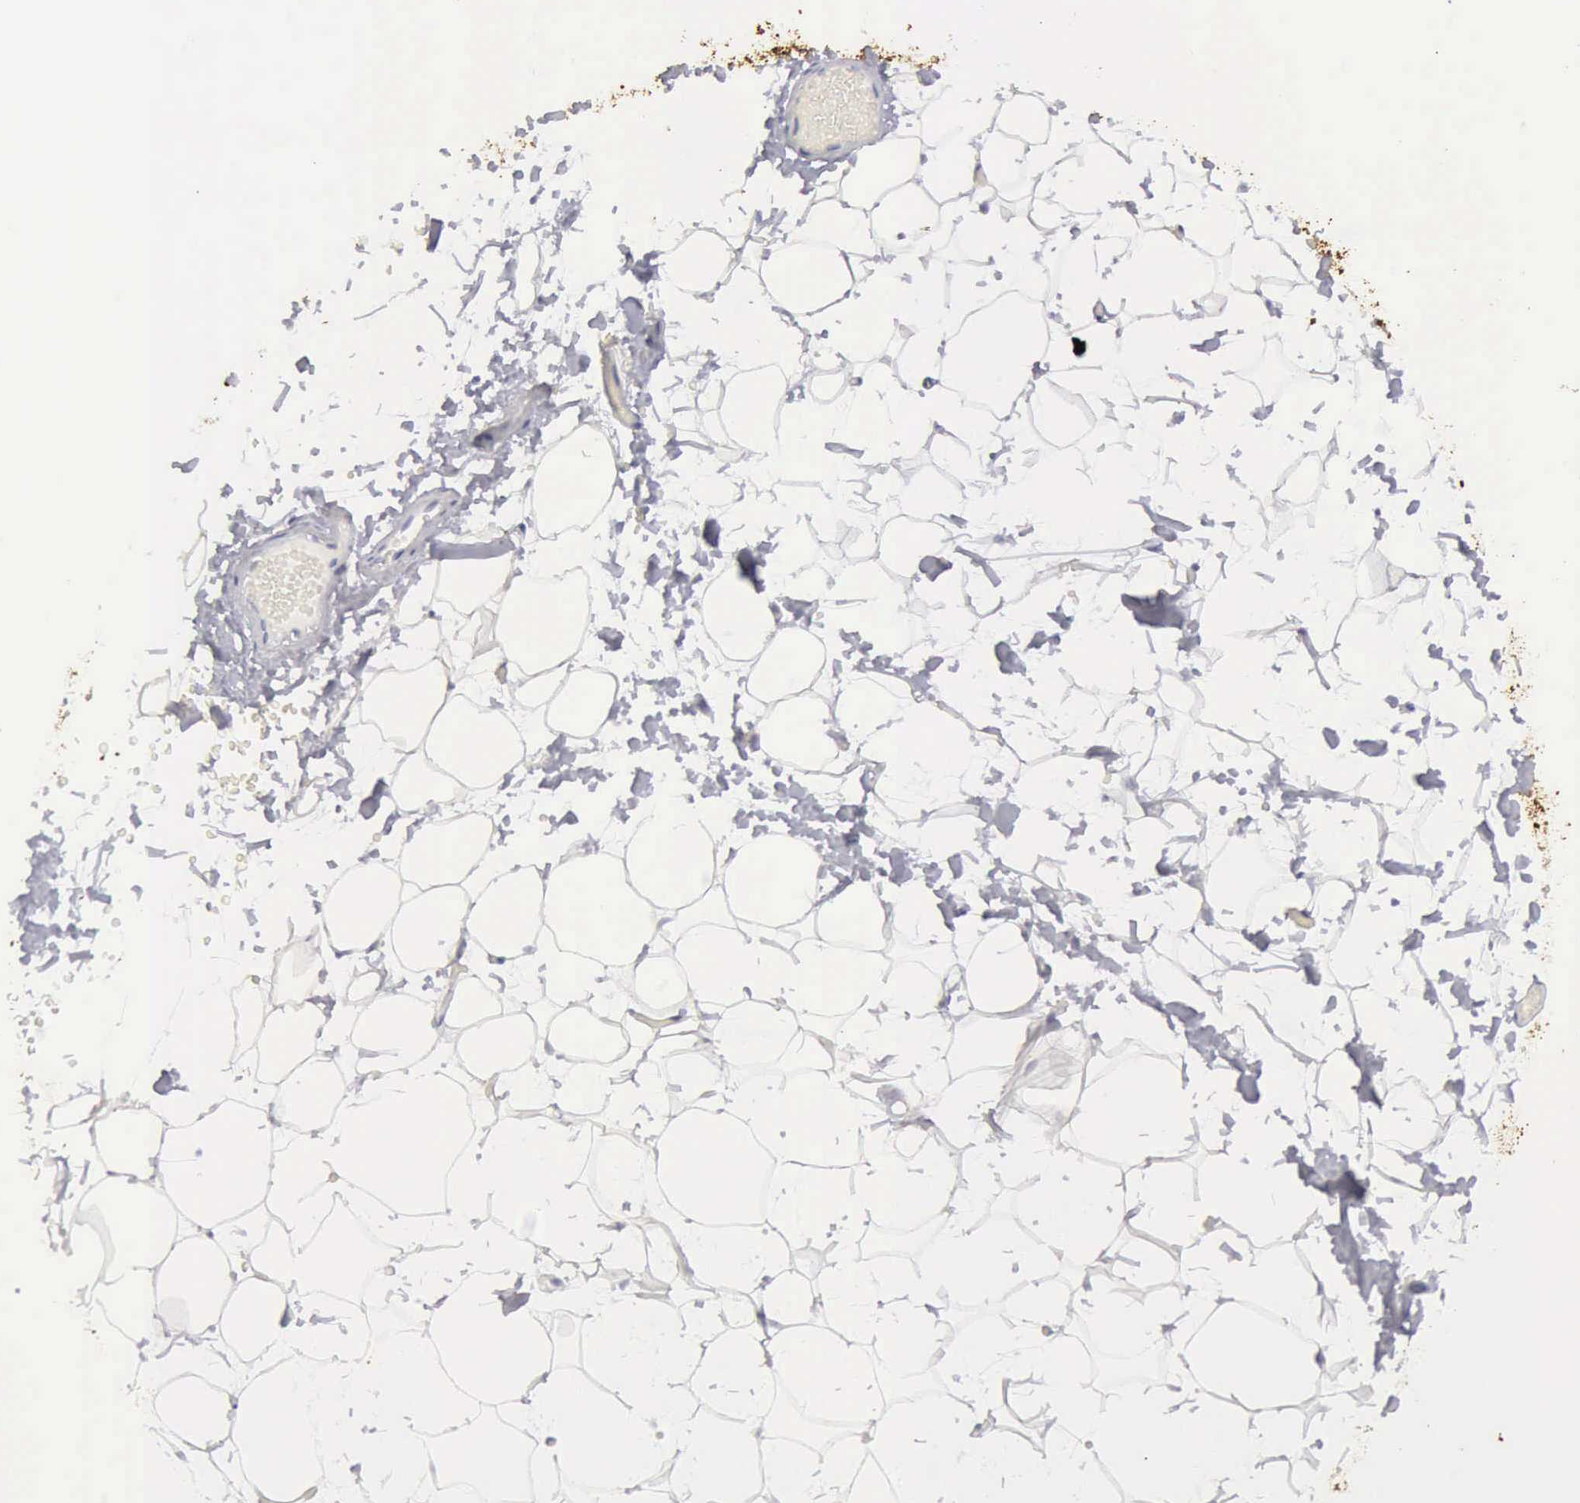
{"staining": {"intensity": "negative", "quantity": "none", "location": "none"}, "tissue": "adipose tissue", "cell_type": "Adipocytes", "image_type": "normal", "snomed": [{"axis": "morphology", "description": "Normal tissue, NOS"}, {"axis": "morphology", "description": "Fibrosis, NOS"}, {"axis": "topography", "description": "Breast"}], "caption": "There is no significant positivity in adipocytes of adipose tissue. The staining was performed using DAB to visualize the protein expression in brown, while the nuclei were stained in blue with hematoxylin (Magnification: 20x).", "gene": "NCAM1", "patient": {"sex": "female", "age": 24}}